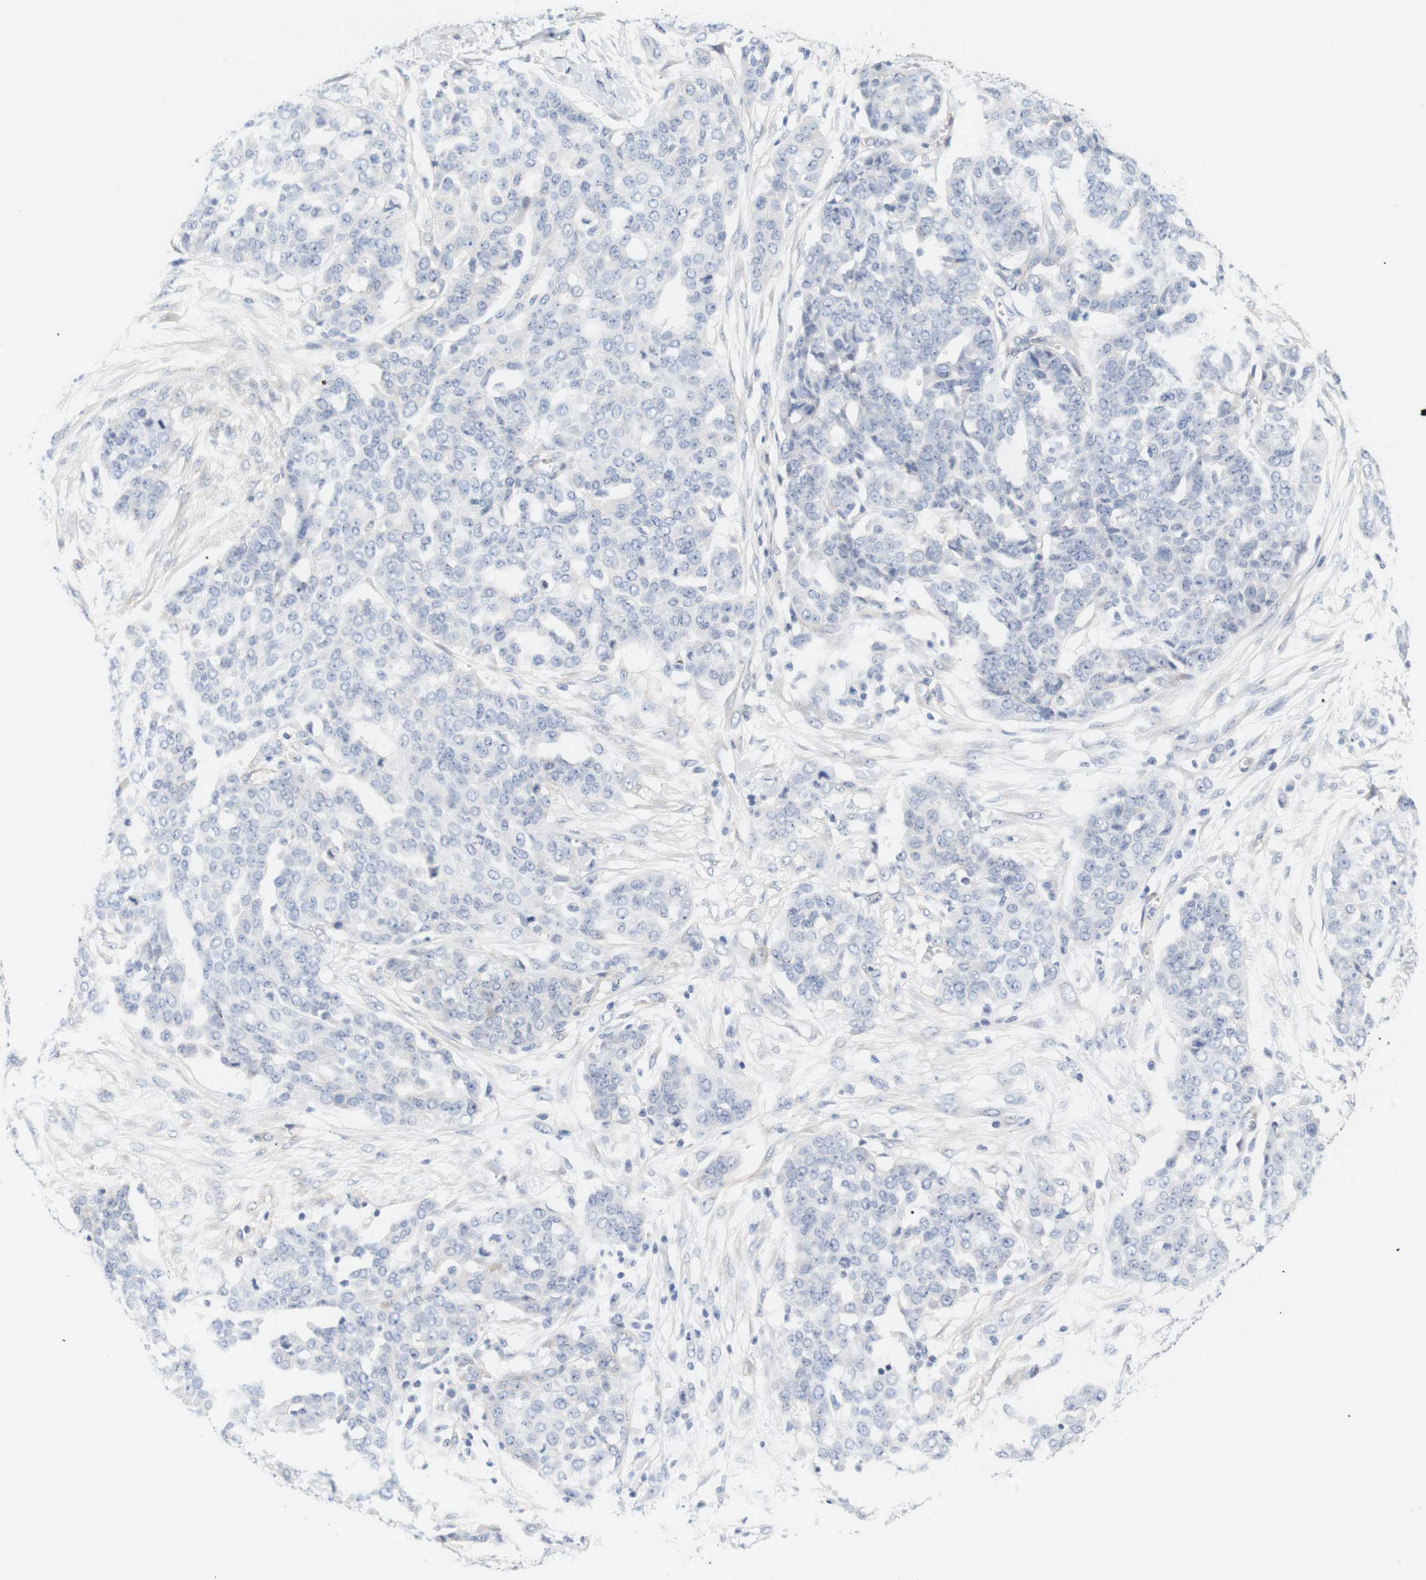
{"staining": {"intensity": "negative", "quantity": "none", "location": "none"}, "tissue": "ovarian cancer", "cell_type": "Tumor cells", "image_type": "cancer", "snomed": [{"axis": "morphology", "description": "Cystadenocarcinoma, serous, NOS"}, {"axis": "topography", "description": "Soft tissue"}, {"axis": "topography", "description": "Ovary"}], "caption": "Human serous cystadenocarcinoma (ovarian) stained for a protein using immunohistochemistry (IHC) shows no staining in tumor cells.", "gene": "STMN3", "patient": {"sex": "female", "age": 57}}